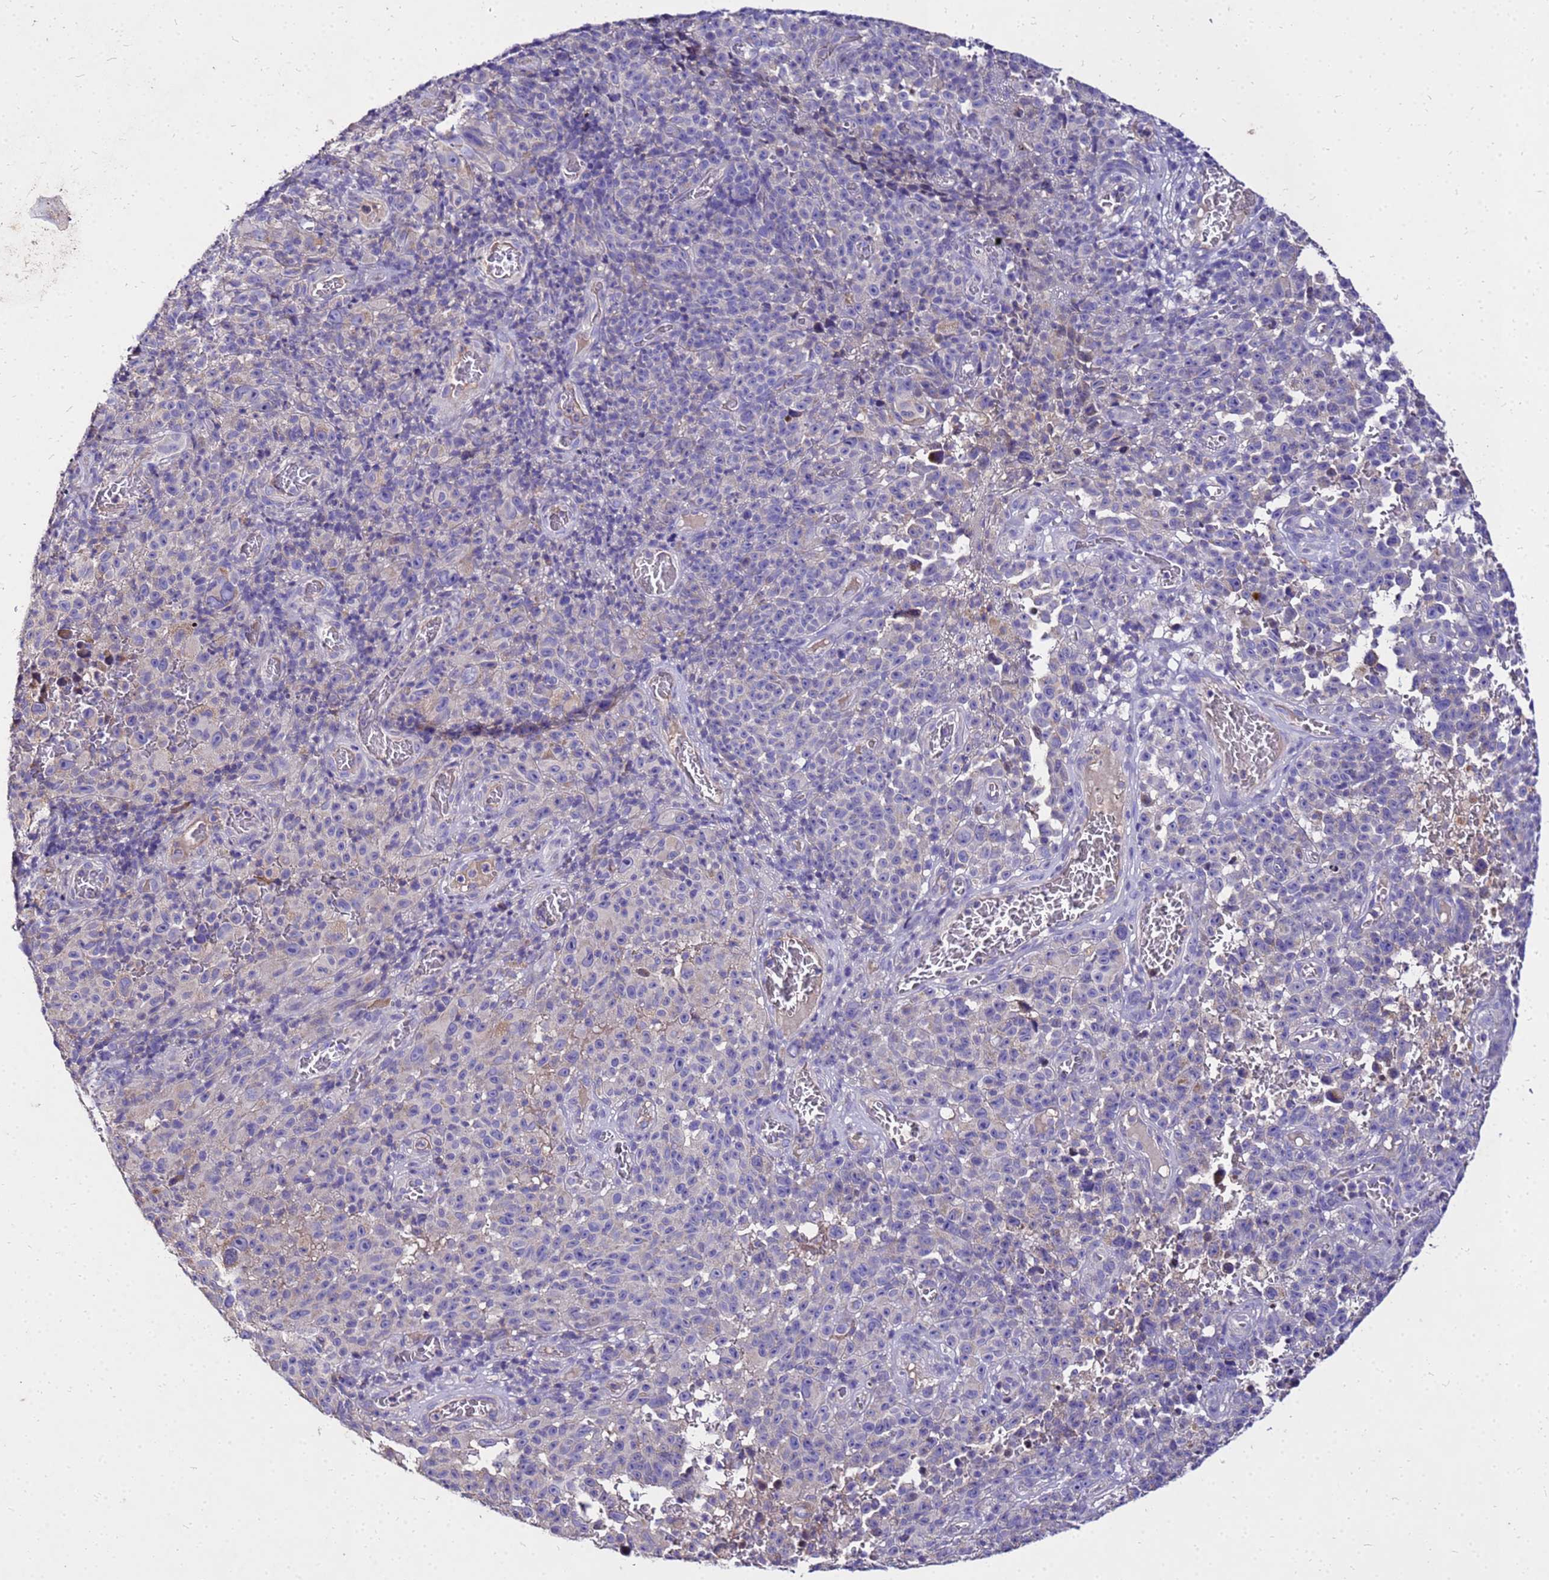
{"staining": {"intensity": "negative", "quantity": "none", "location": "none"}, "tissue": "melanoma", "cell_type": "Tumor cells", "image_type": "cancer", "snomed": [{"axis": "morphology", "description": "Malignant melanoma, NOS"}, {"axis": "topography", "description": "Skin"}], "caption": "The photomicrograph demonstrates no significant positivity in tumor cells of malignant melanoma.", "gene": "COX14", "patient": {"sex": "female", "age": 82}}